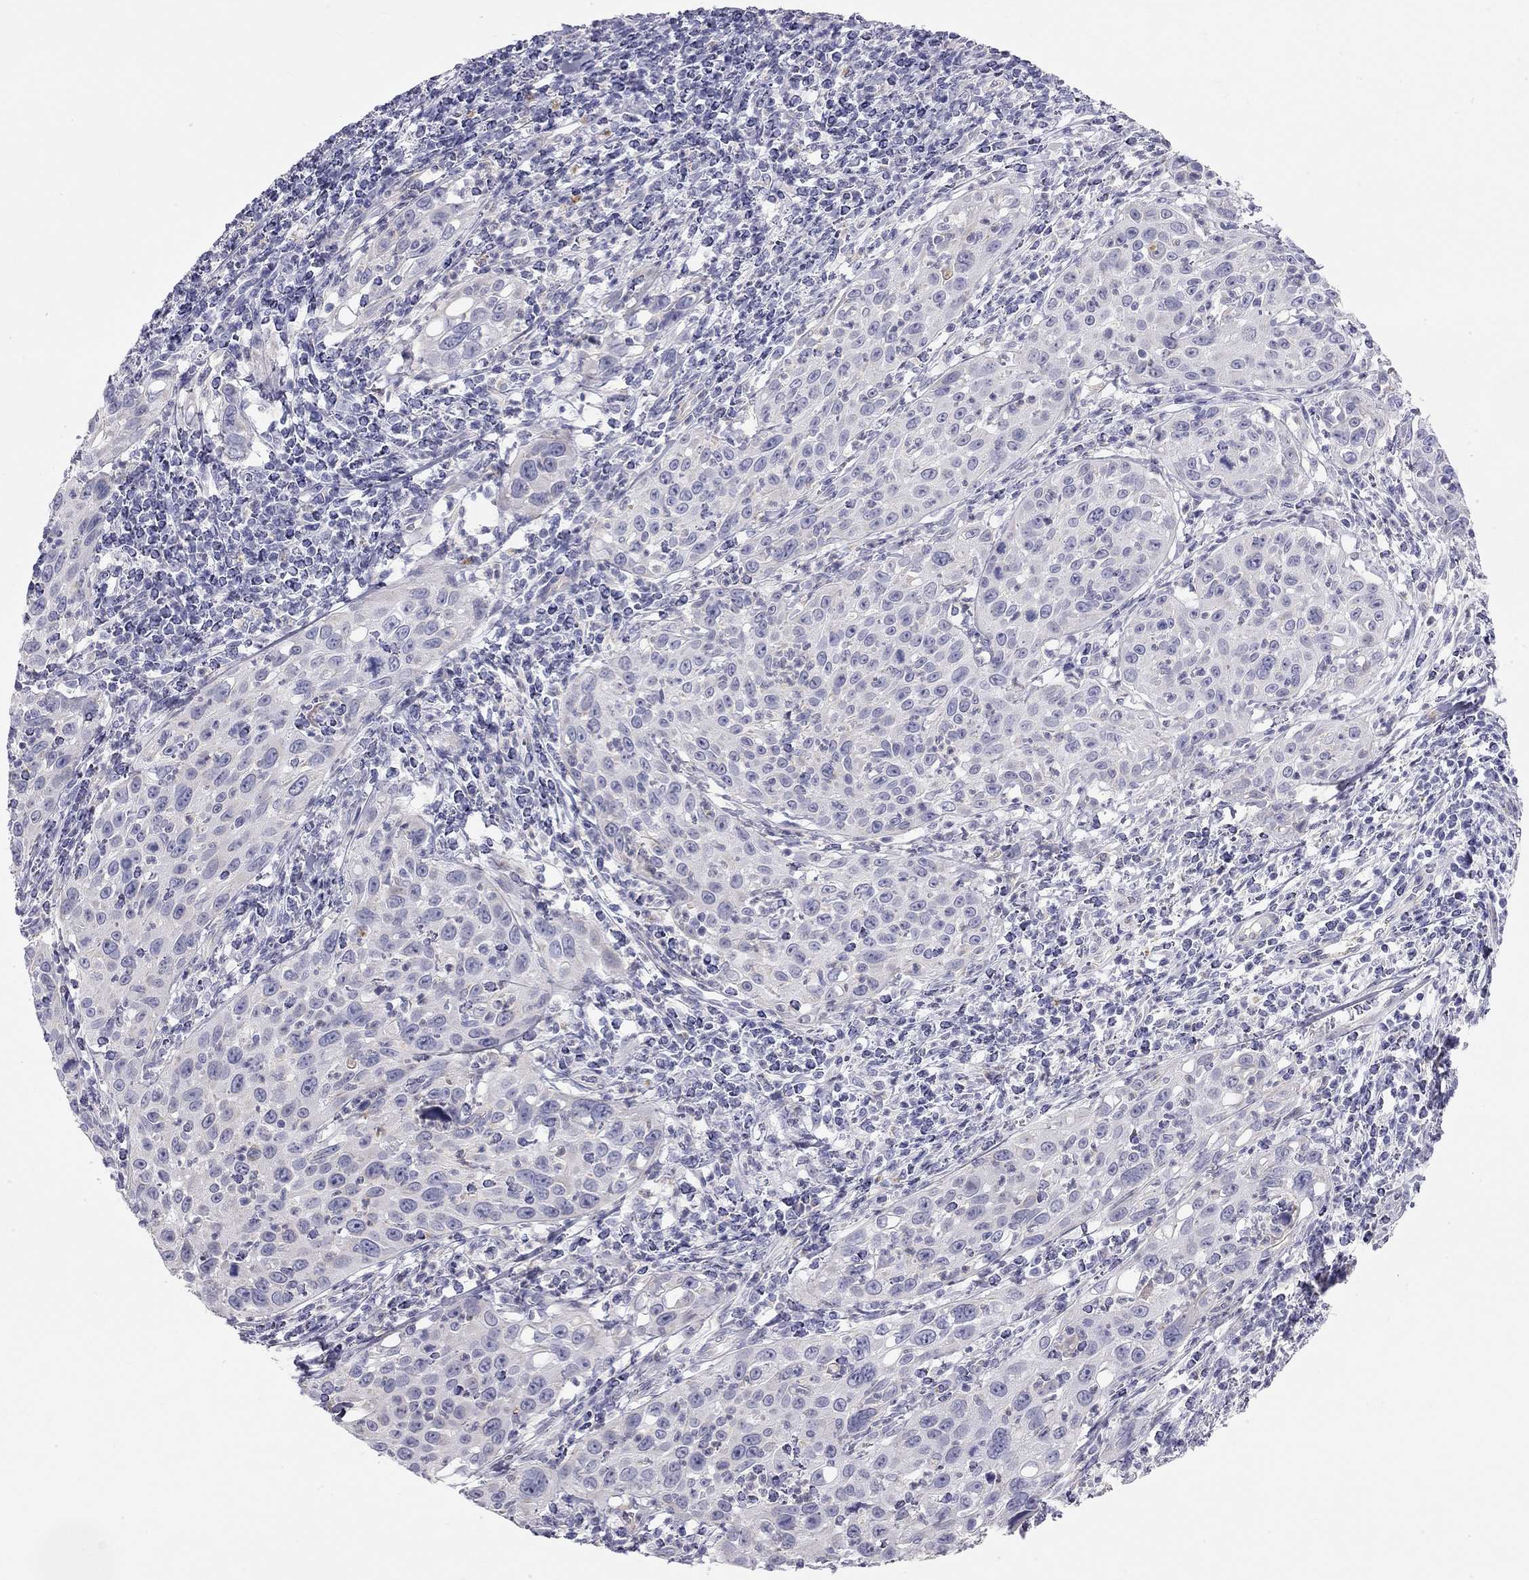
{"staining": {"intensity": "negative", "quantity": "none", "location": "none"}, "tissue": "cervical cancer", "cell_type": "Tumor cells", "image_type": "cancer", "snomed": [{"axis": "morphology", "description": "Squamous cell carcinoma, NOS"}, {"axis": "topography", "description": "Cervix"}], "caption": "Tumor cells show no significant expression in squamous cell carcinoma (cervical). Nuclei are stained in blue.", "gene": "TDRD6", "patient": {"sex": "female", "age": 26}}